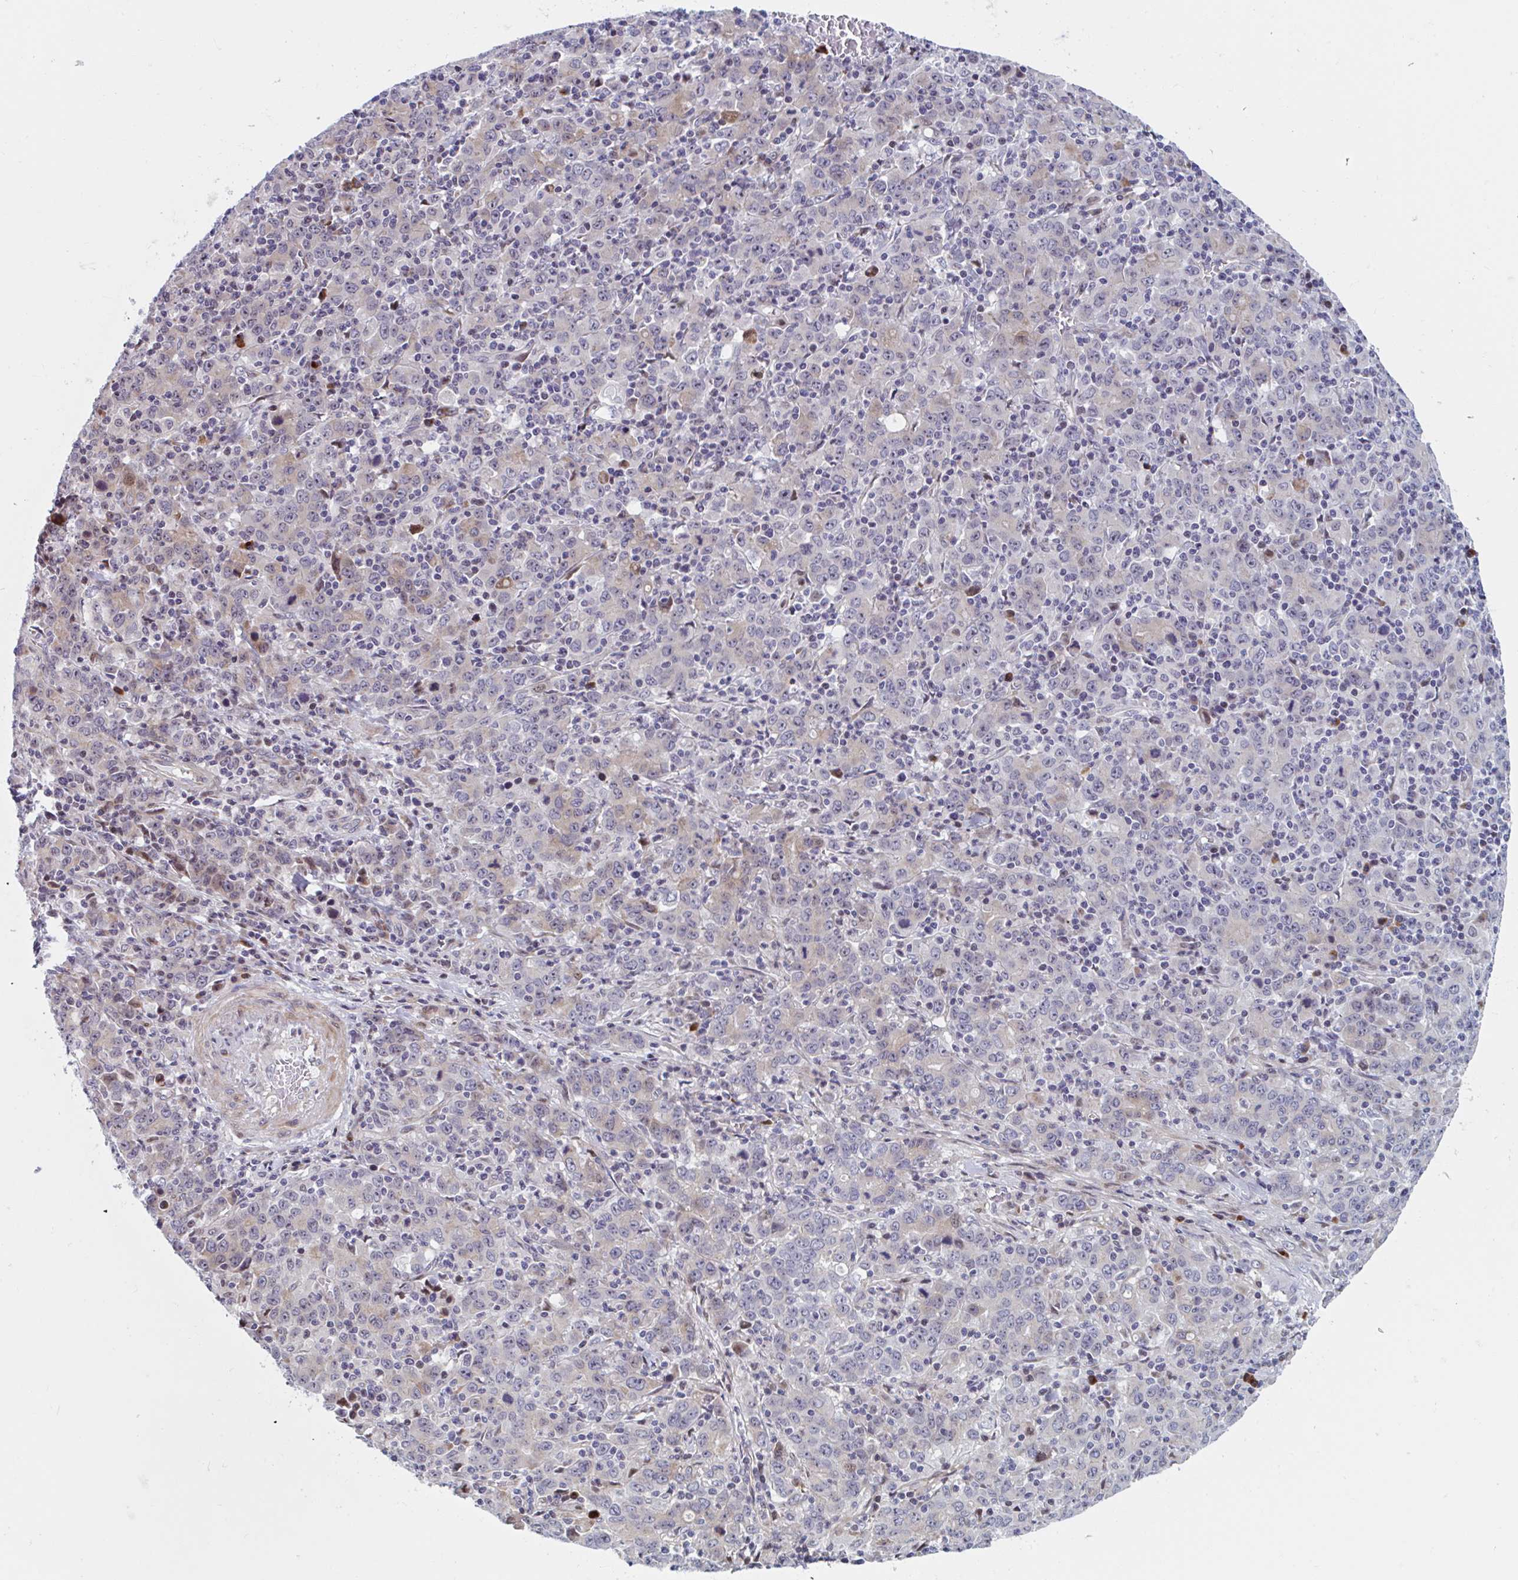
{"staining": {"intensity": "weak", "quantity": "25%-75%", "location": "cytoplasmic/membranous"}, "tissue": "stomach cancer", "cell_type": "Tumor cells", "image_type": "cancer", "snomed": [{"axis": "morphology", "description": "Adenocarcinoma, NOS"}, {"axis": "topography", "description": "Stomach, upper"}], "caption": "The photomicrograph shows staining of adenocarcinoma (stomach), revealing weak cytoplasmic/membranous protein staining (brown color) within tumor cells.", "gene": "DUXA", "patient": {"sex": "male", "age": 69}}